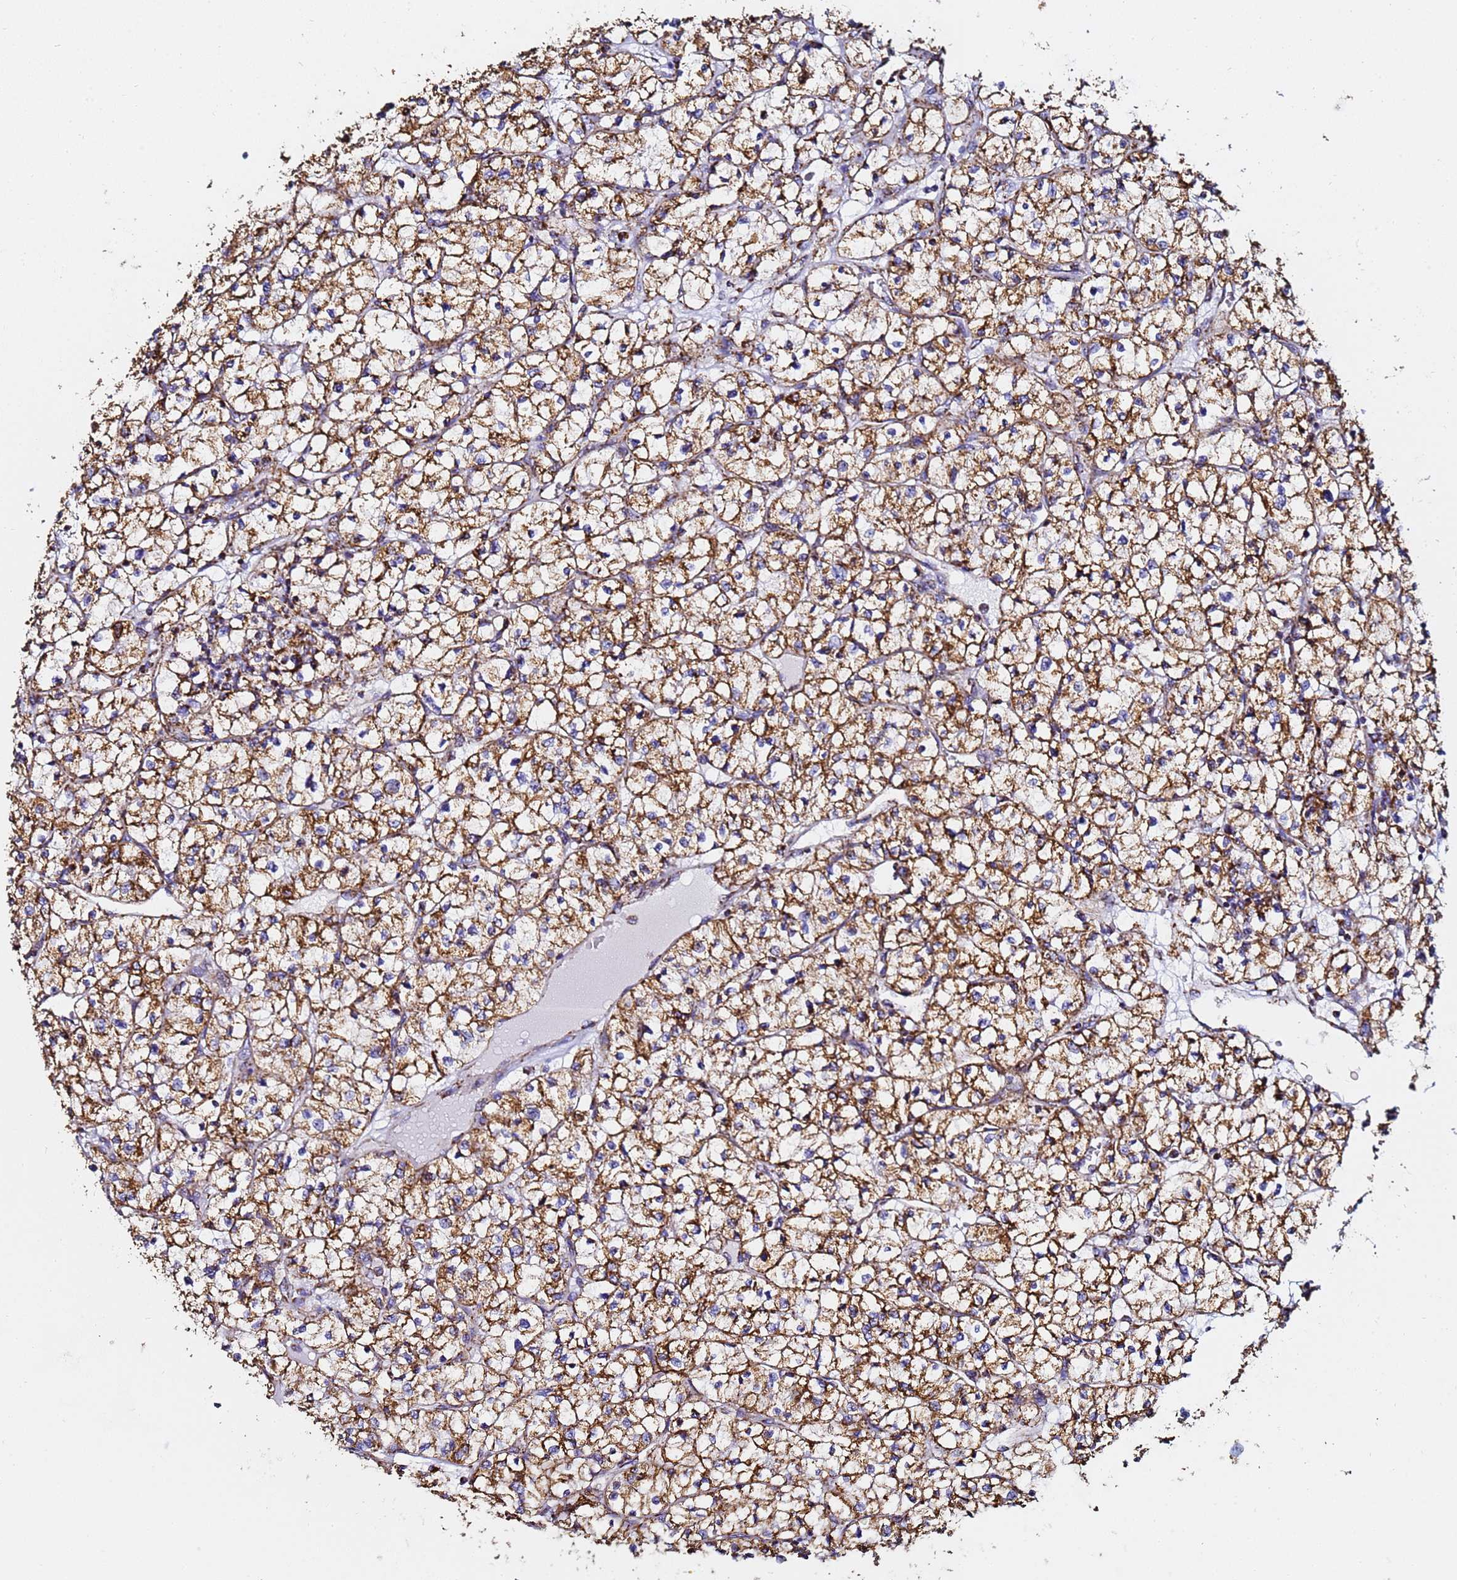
{"staining": {"intensity": "strong", "quantity": ">75%", "location": "cytoplasmic/membranous"}, "tissue": "renal cancer", "cell_type": "Tumor cells", "image_type": "cancer", "snomed": [{"axis": "morphology", "description": "Adenocarcinoma, NOS"}, {"axis": "topography", "description": "Kidney"}], "caption": "Tumor cells demonstrate strong cytoplasmic/membranous positivity in approximately >75% of cells in renal cancer (adenocarcinoma).", "gene": "PHB2", "patient": {"sex": "female", "age": 64}}